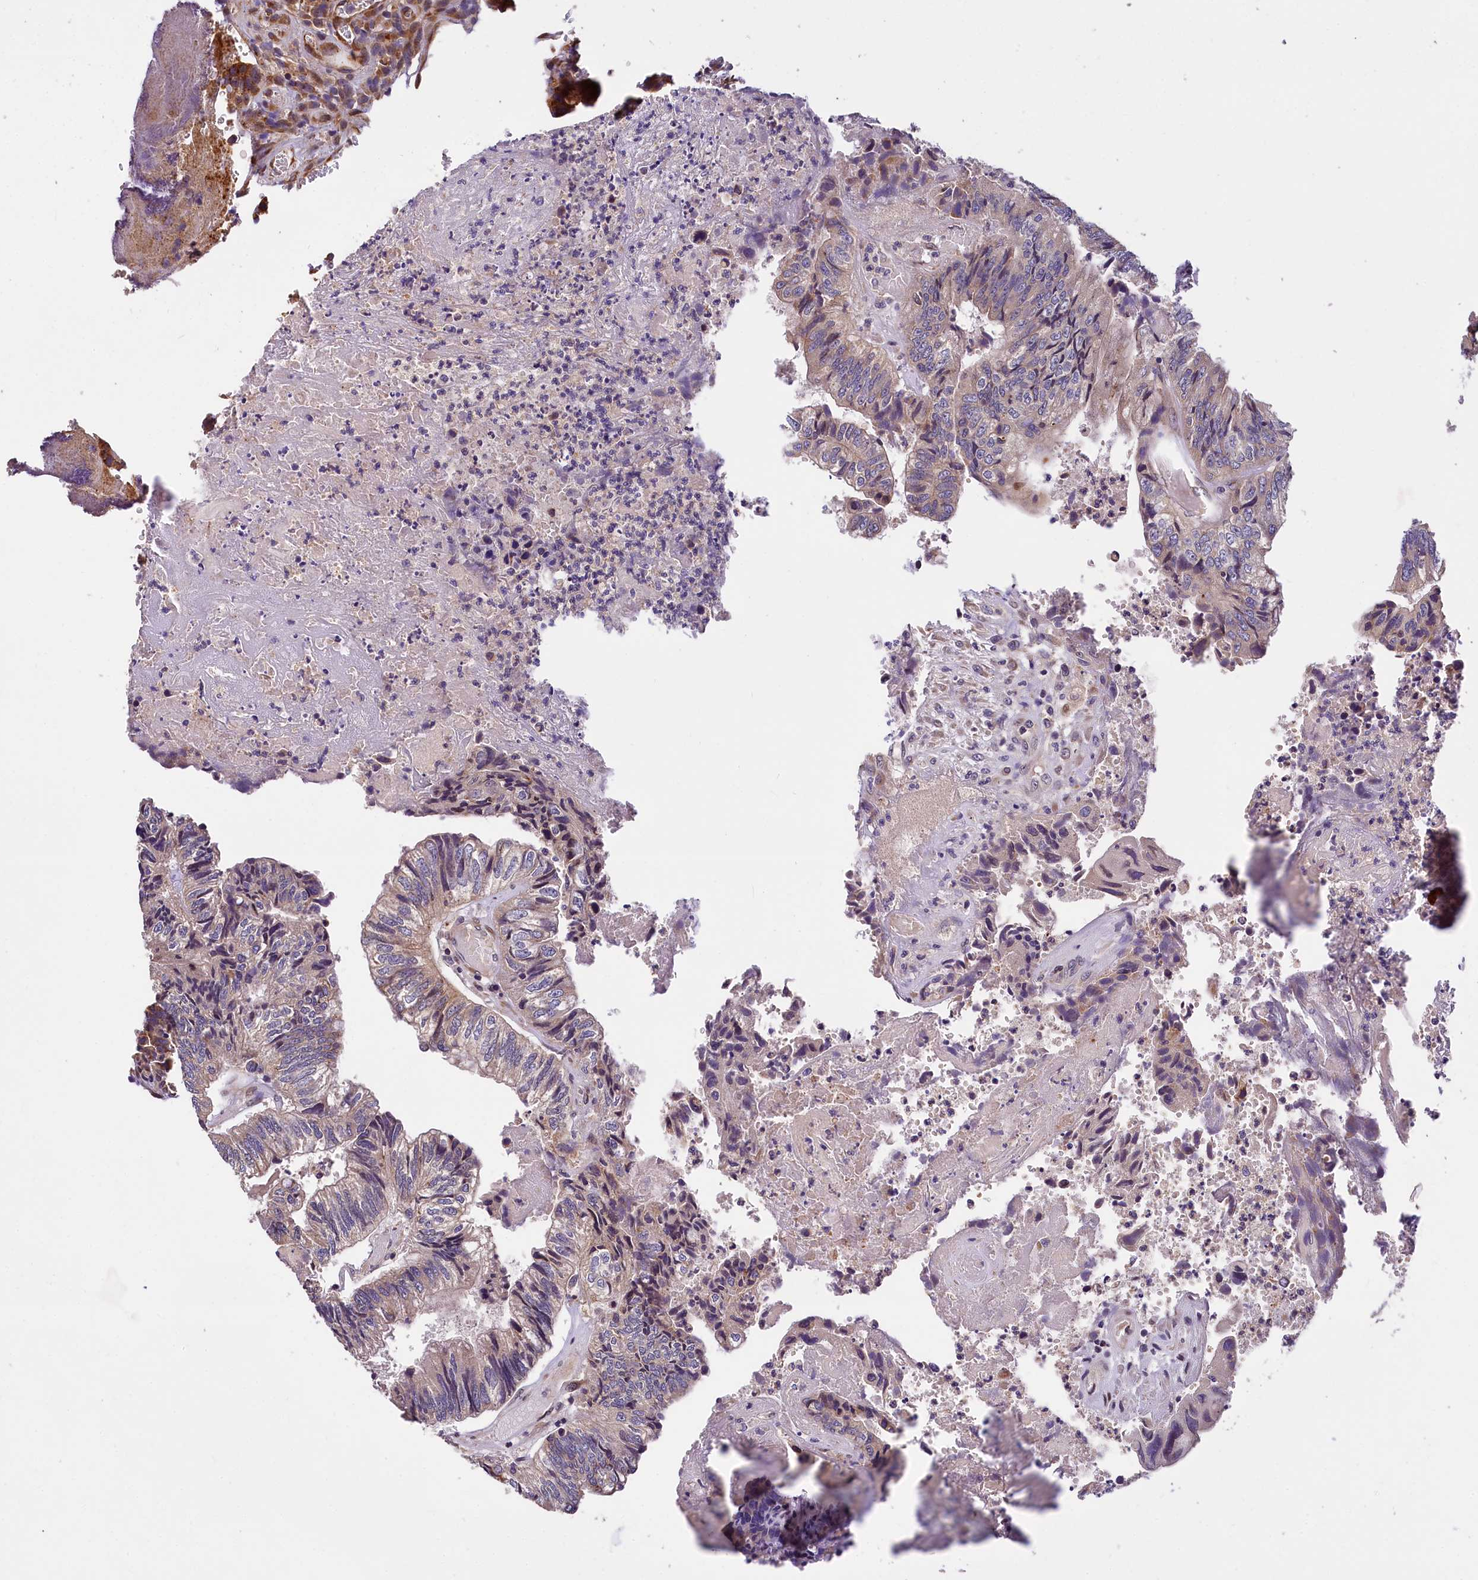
{"staining": {"intensity": "moderate", "quantity": "<25%", "location": "cytoplasmic/membranous"}, "tissue": "colorectal cancer", "cell_type": "Tumor cells", "image_type": "cancer", "snomed": [{"axis": "morphology", "description": "Adenocarcinoma, NOS"}, {"axis": "topography", "description": "Colon"}], "caption": "Adenocarcinoma (colorectal) stained for a protein (brown) shows moderate cytoplasmic/membranous positive staining in approximately <25% of tumor cells.", "gene": "SUPV3L1", "patient": {"sex": "female", "age": 67}}